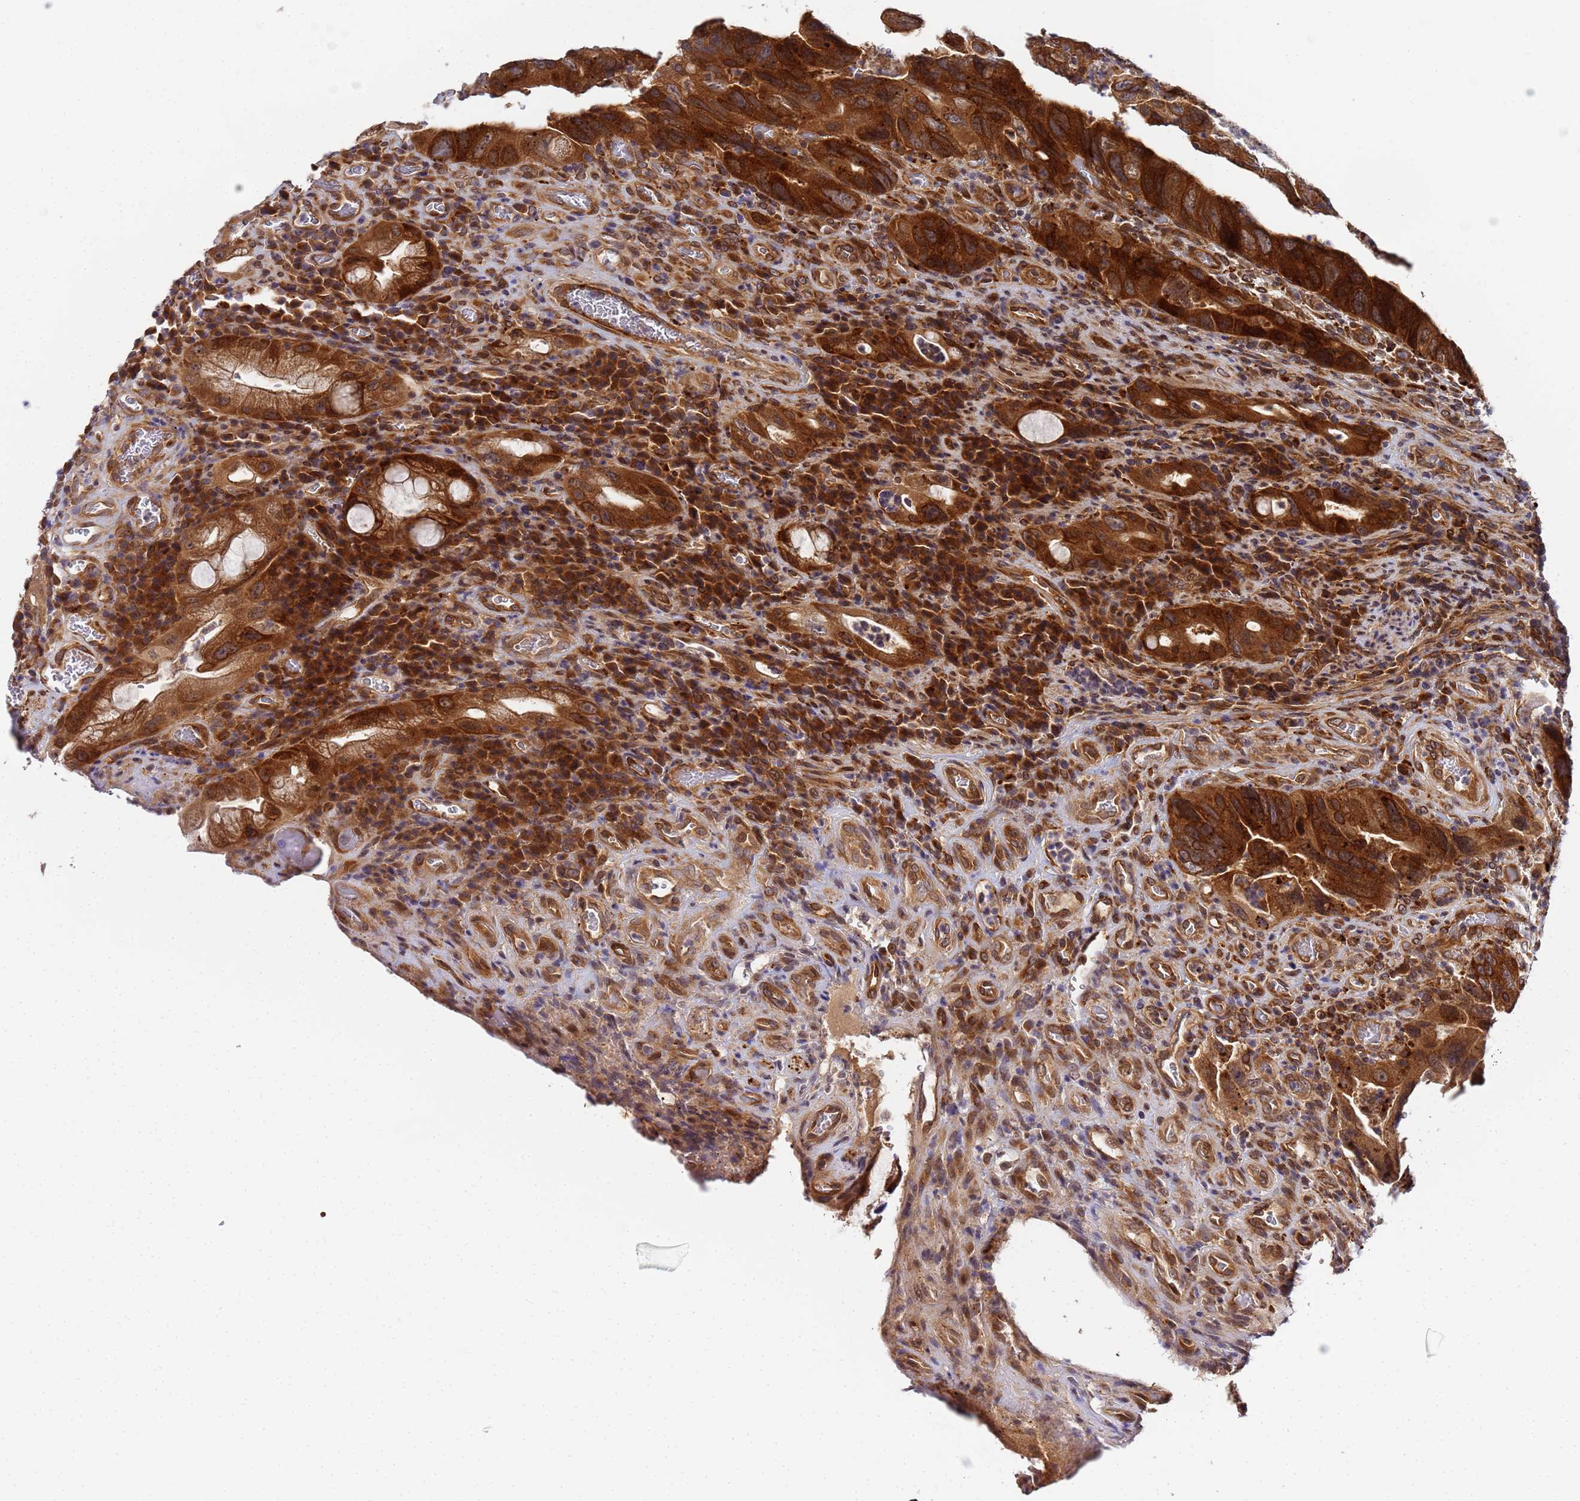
{"staining": {"intensity": "strong", "quantity": ">75%", "location": "cytoplasmic/membranous"}, "tissue": "colorectal cancer", "cell_type": "Tumor cells", "image_type": "cancer", "snomed": [{"axis": "morphology", "description": "Adenocarcinoma, NOS"}, {"axis": "topography", "description": "Rectum"}], "caption": "Immunohistochemistry (IHC) staining of colorectal adenocarcinoma, which shows high levels of strong cytoplasmic/membranous positivity in about >75% of tumor cells indicating strong cytoplasmic/membranous protein positivity. The staining was performed using DAB (3,3'-diaminobenzidine) (brown) for protein detection and nuclei were counterstained in hematoxylin (blue).", "gene": "UNC93B1", "patient": {"sex": "male", "age": 63}}